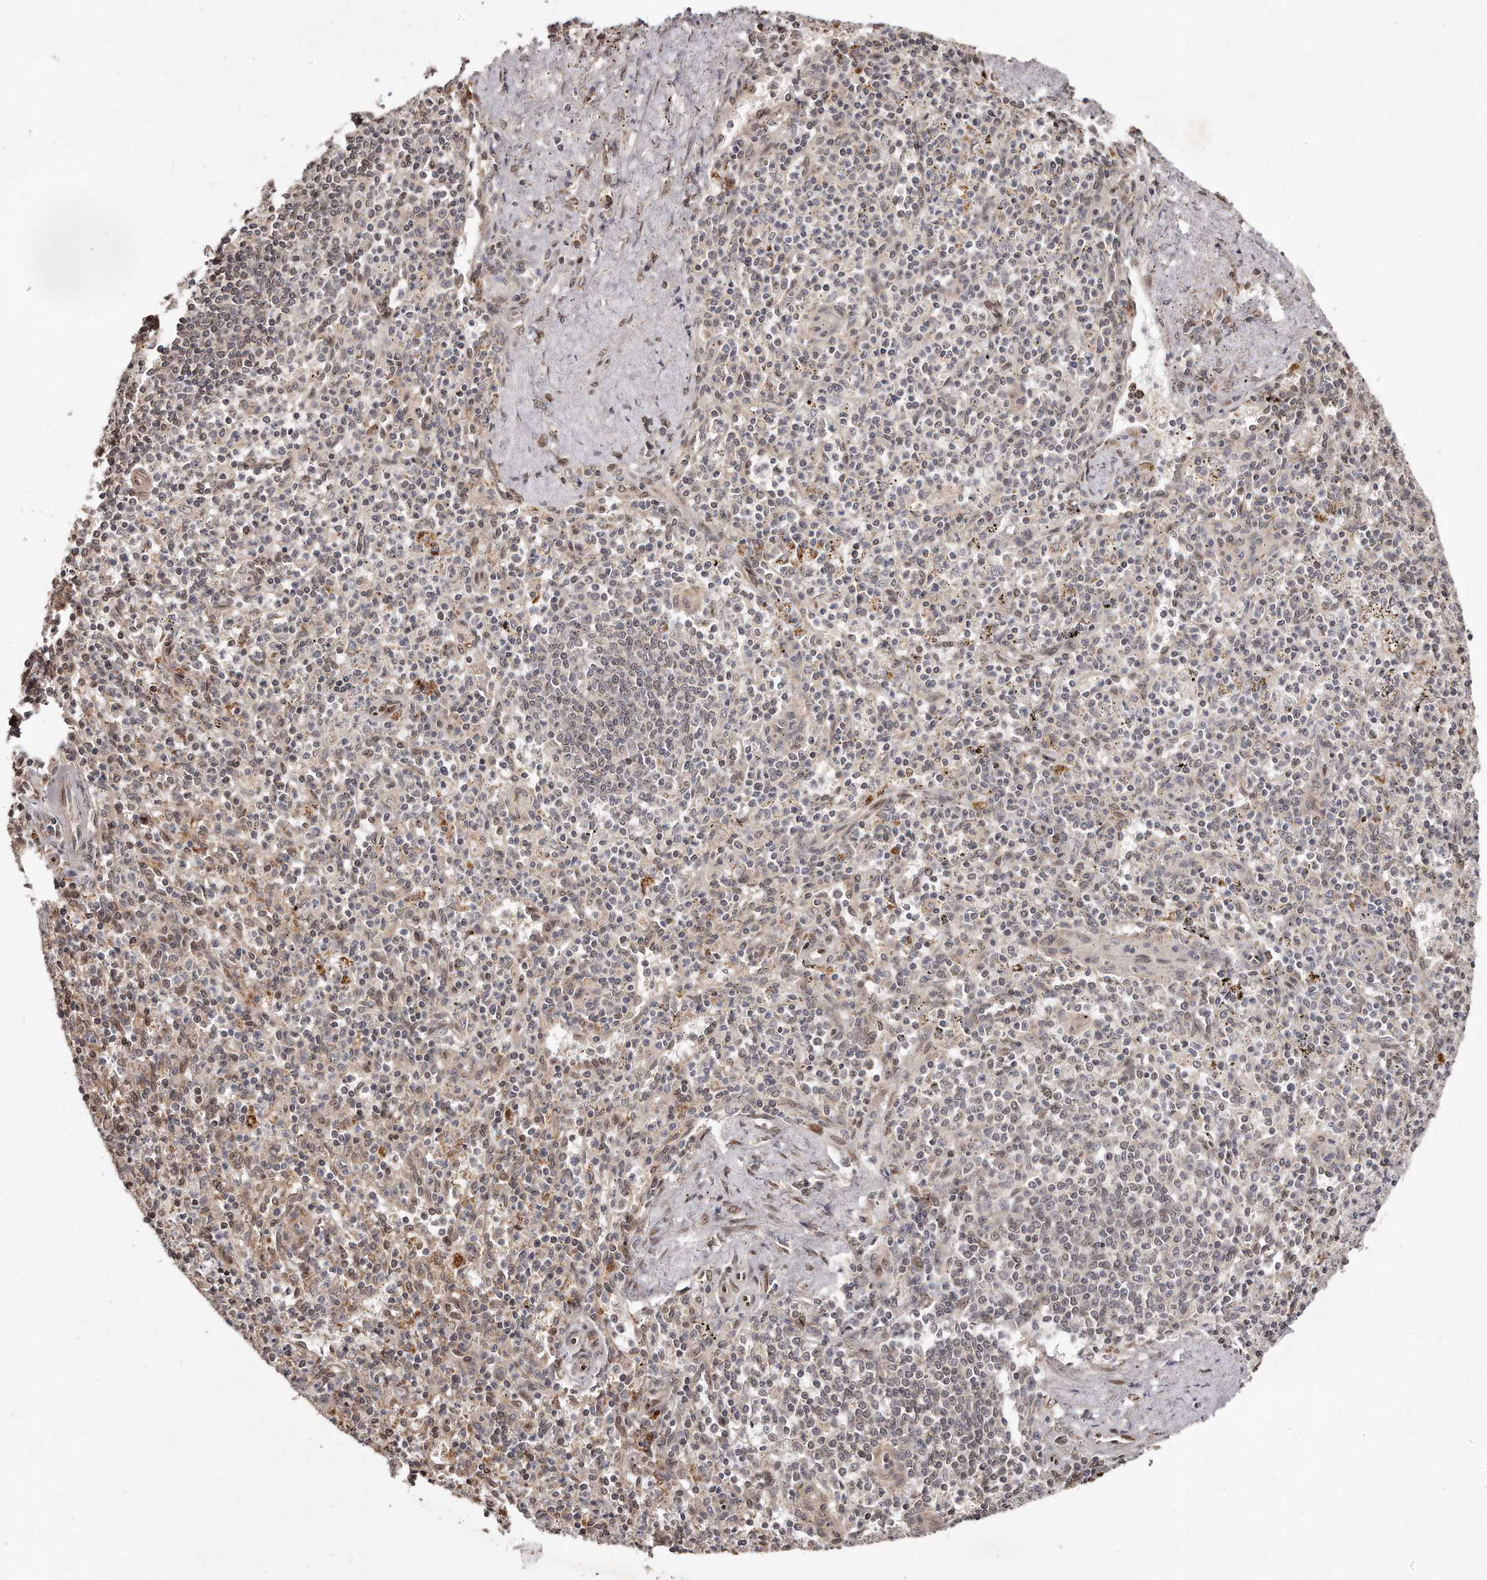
{"staining": {"intensity": "moderate", "quantity": "<25%", "location": "nuclear"}, "tissue": "spleen", "cell_type": "Cells in red pulp", "image_type": "normal", "snomed": [{"axis": "morphology", "description": "Normal tissue, NOS"}, {"axis": "topography", "description": "Spleen"}], "caption": "Protein expression analysis of normal human spleen reveals moderate nuclear positivity in approximately <25% of cells in red pulp.", "gene": "HASPIN", "patient": {"sex": "male", "age": 72}}